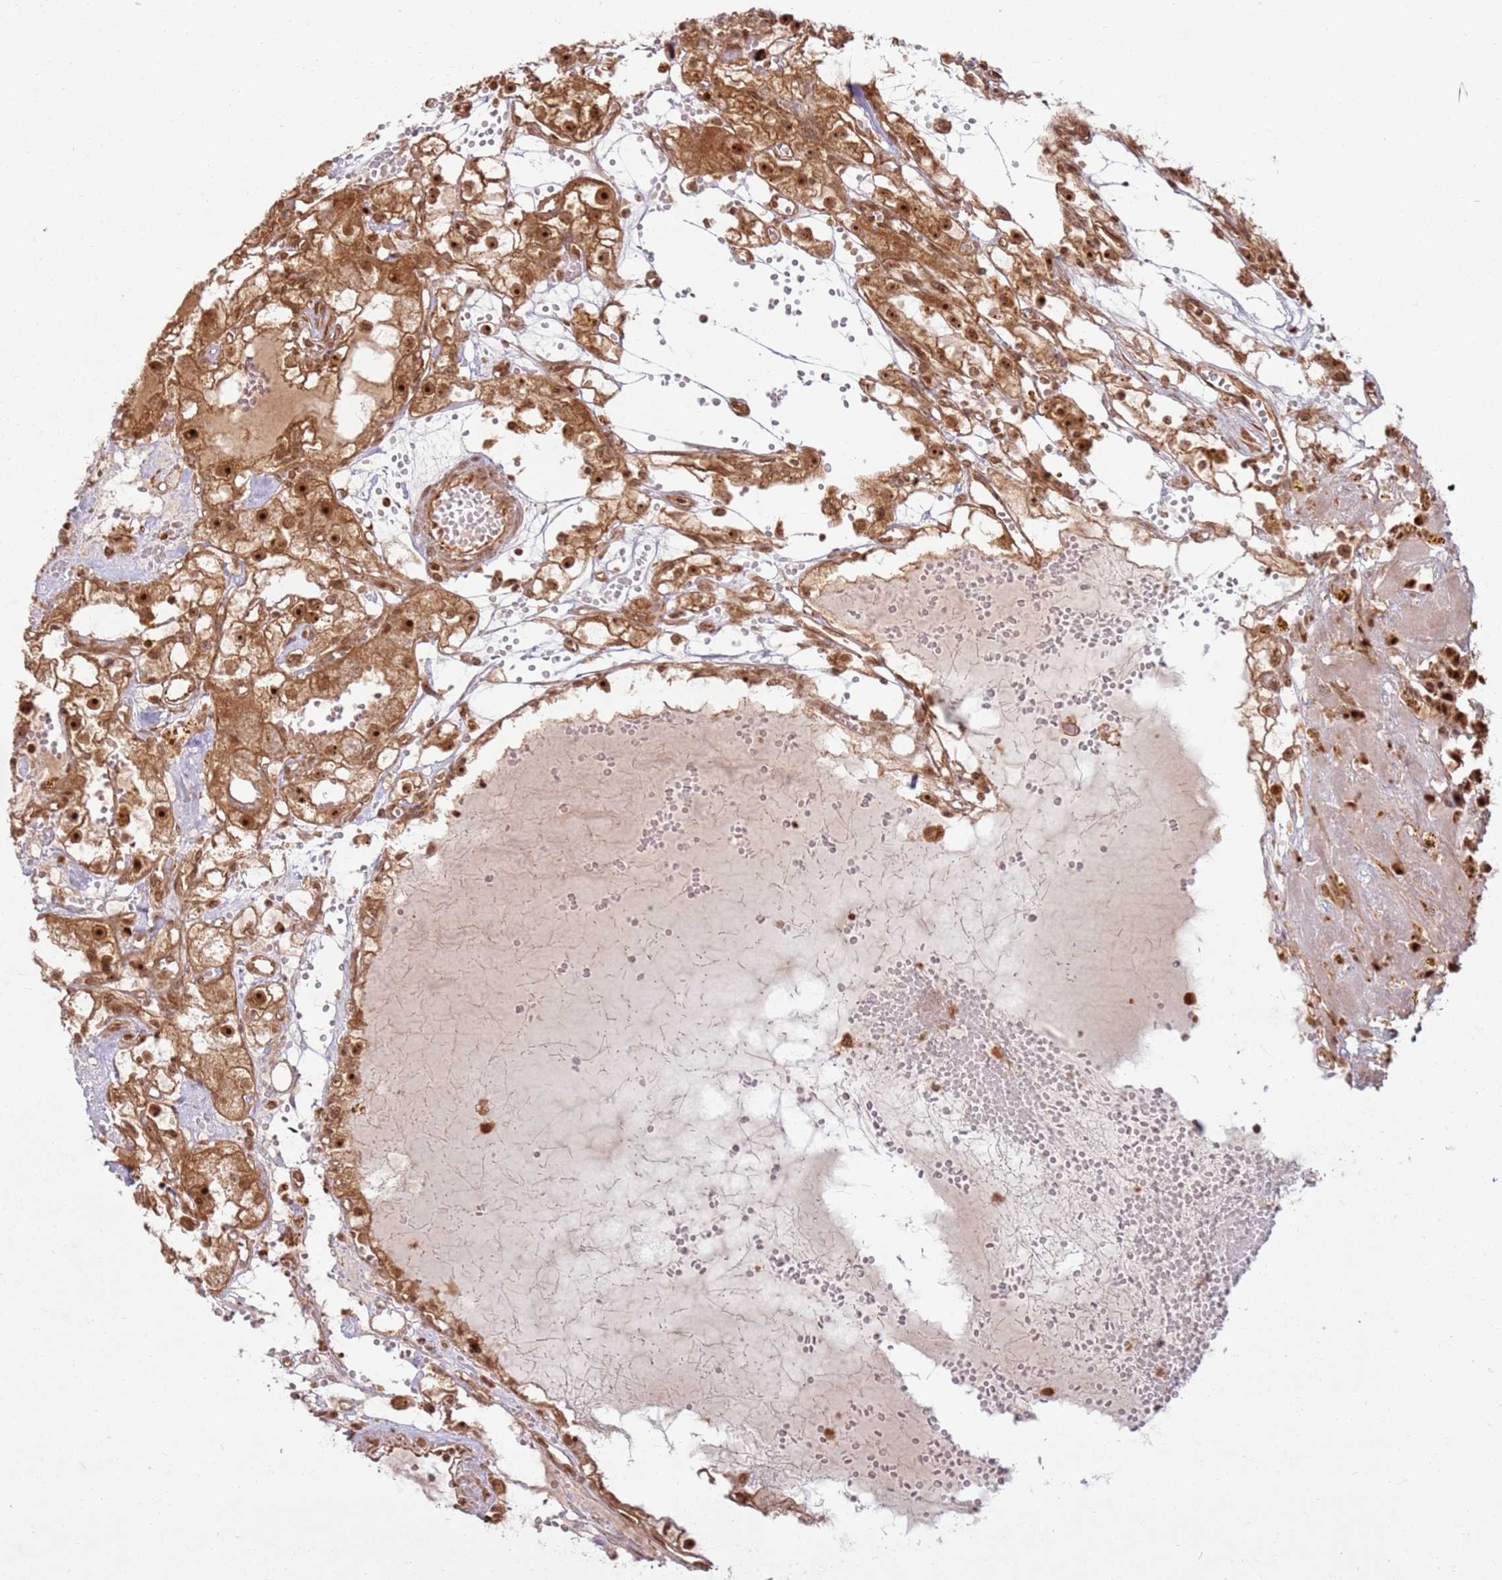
{"staining": {"intensity": "strong", "quantity": ">75%", "location": "cytoplasmic/membranous,nuclear"}, "tissue": "renal cancer", "cell_type": "Tumor cells", "image_type": "cancer", "snomed": [{"axis": "morphology", "description": "Adenocarcinoma, NOS"}, {"axis": "topography", "description": "Kidney"}], "caption": "Protein staining of renal adenocarcinoma tissue shows strong cytoplasmic/membranous and nuclear positivity in about >75% of tumor cells. The staining was performed using DAB (3,3'-diaminobenzidine) to visualize the protein expression in brown, while the nuclei were stained in blue with hematoxylin (Magnification: 20x).", "gene": "TBC1D13", "patient": {"sex": "male", "age": 56}}